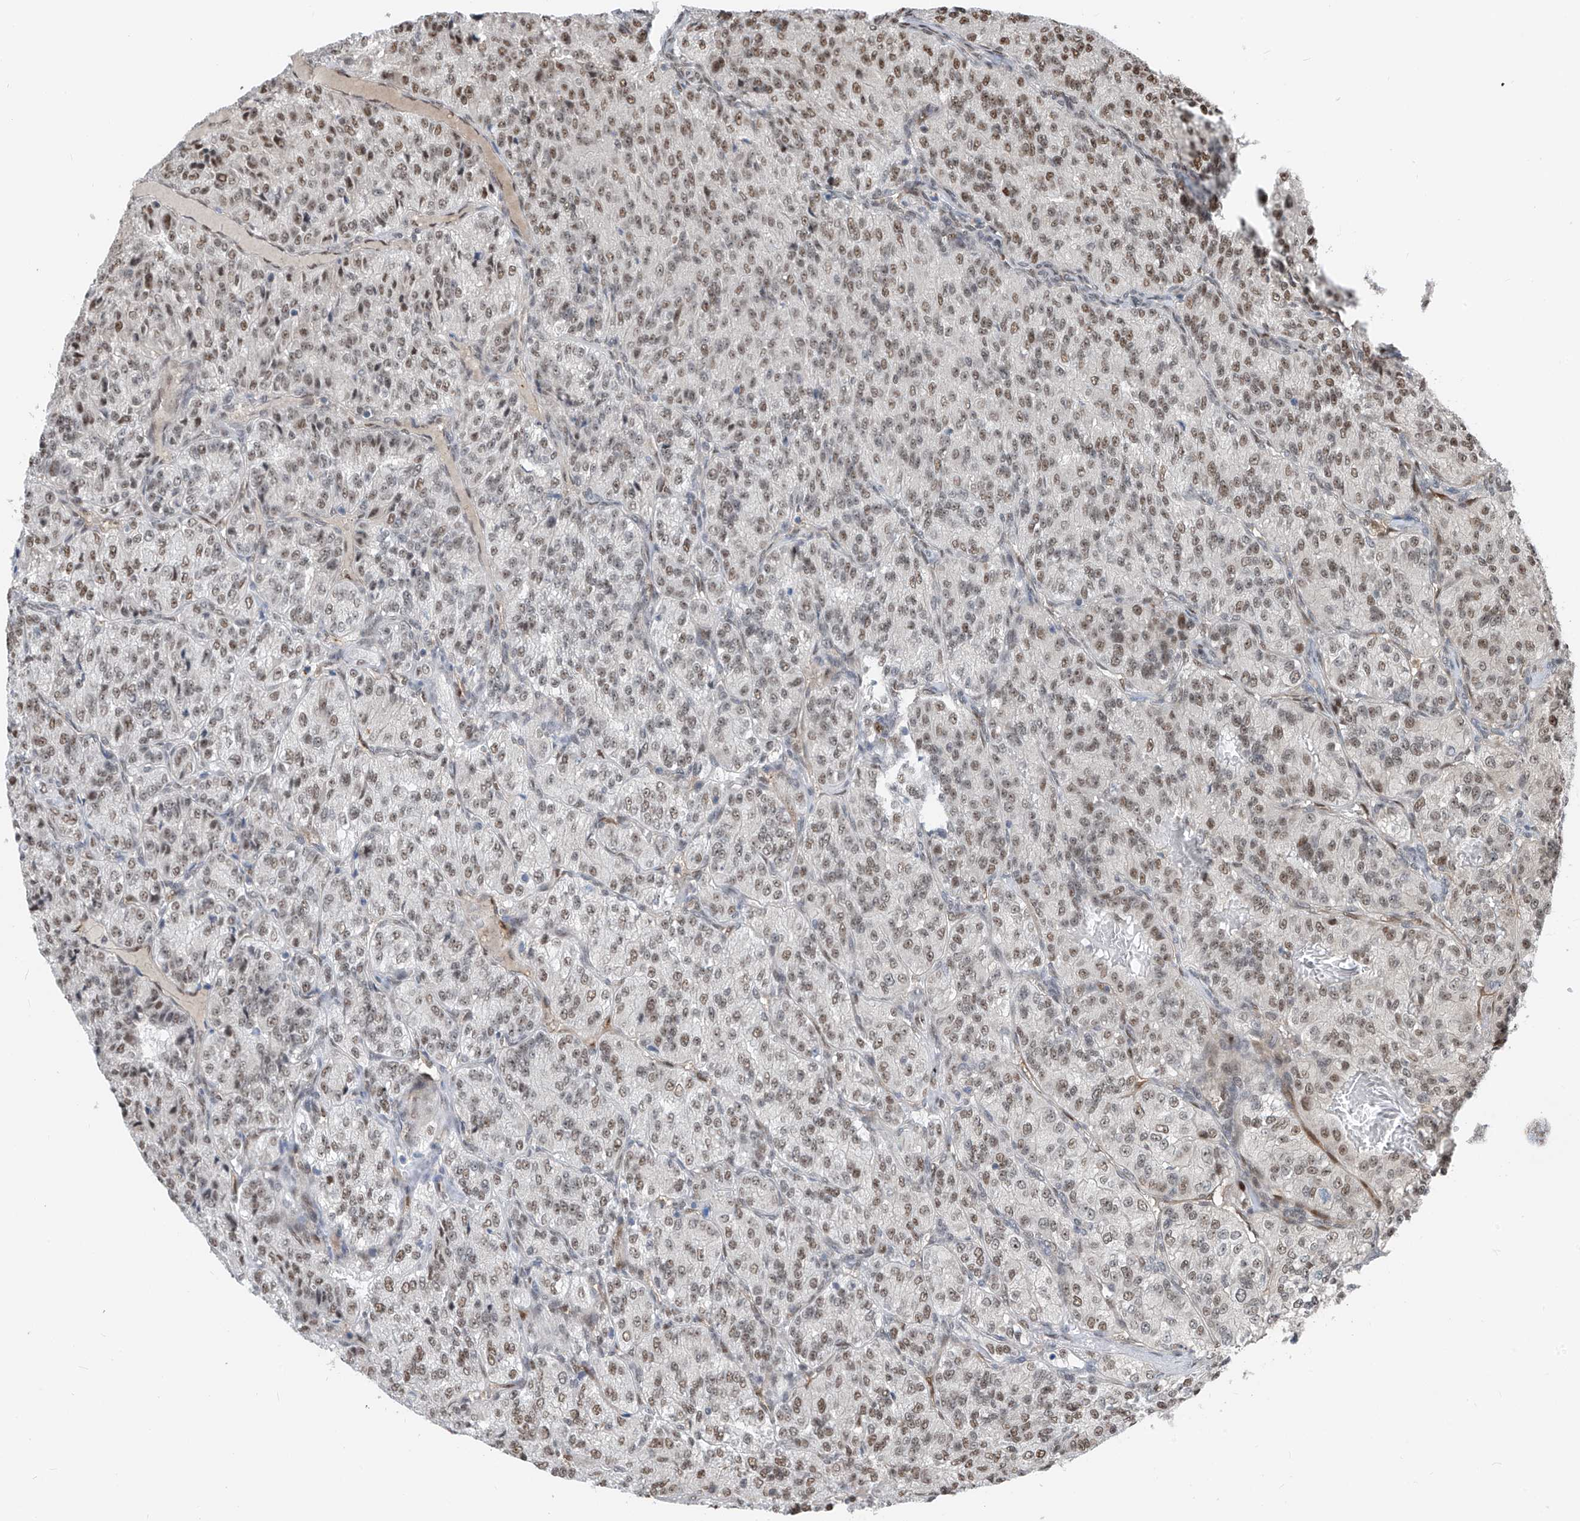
{"staining": {"intensity": "moderate", "quantity": ">75%", "location": "nuclear"}, "tissue": "renal cancer", "cell_type": "Tumor cells", "image_type": "cancer", "snomed": [{"axis": "morphology", "description": "Adenocarcinoma, NOS"}, {"axis": "topography", "description": "Kidney"}], "caption": "Moderate nuclear protein positivity is identified in approximately >75% of tumor cells in renal cancer (adenocarcinoma).", "gene": "RBP7", "patient": {"sex": "female", "age": 63}}